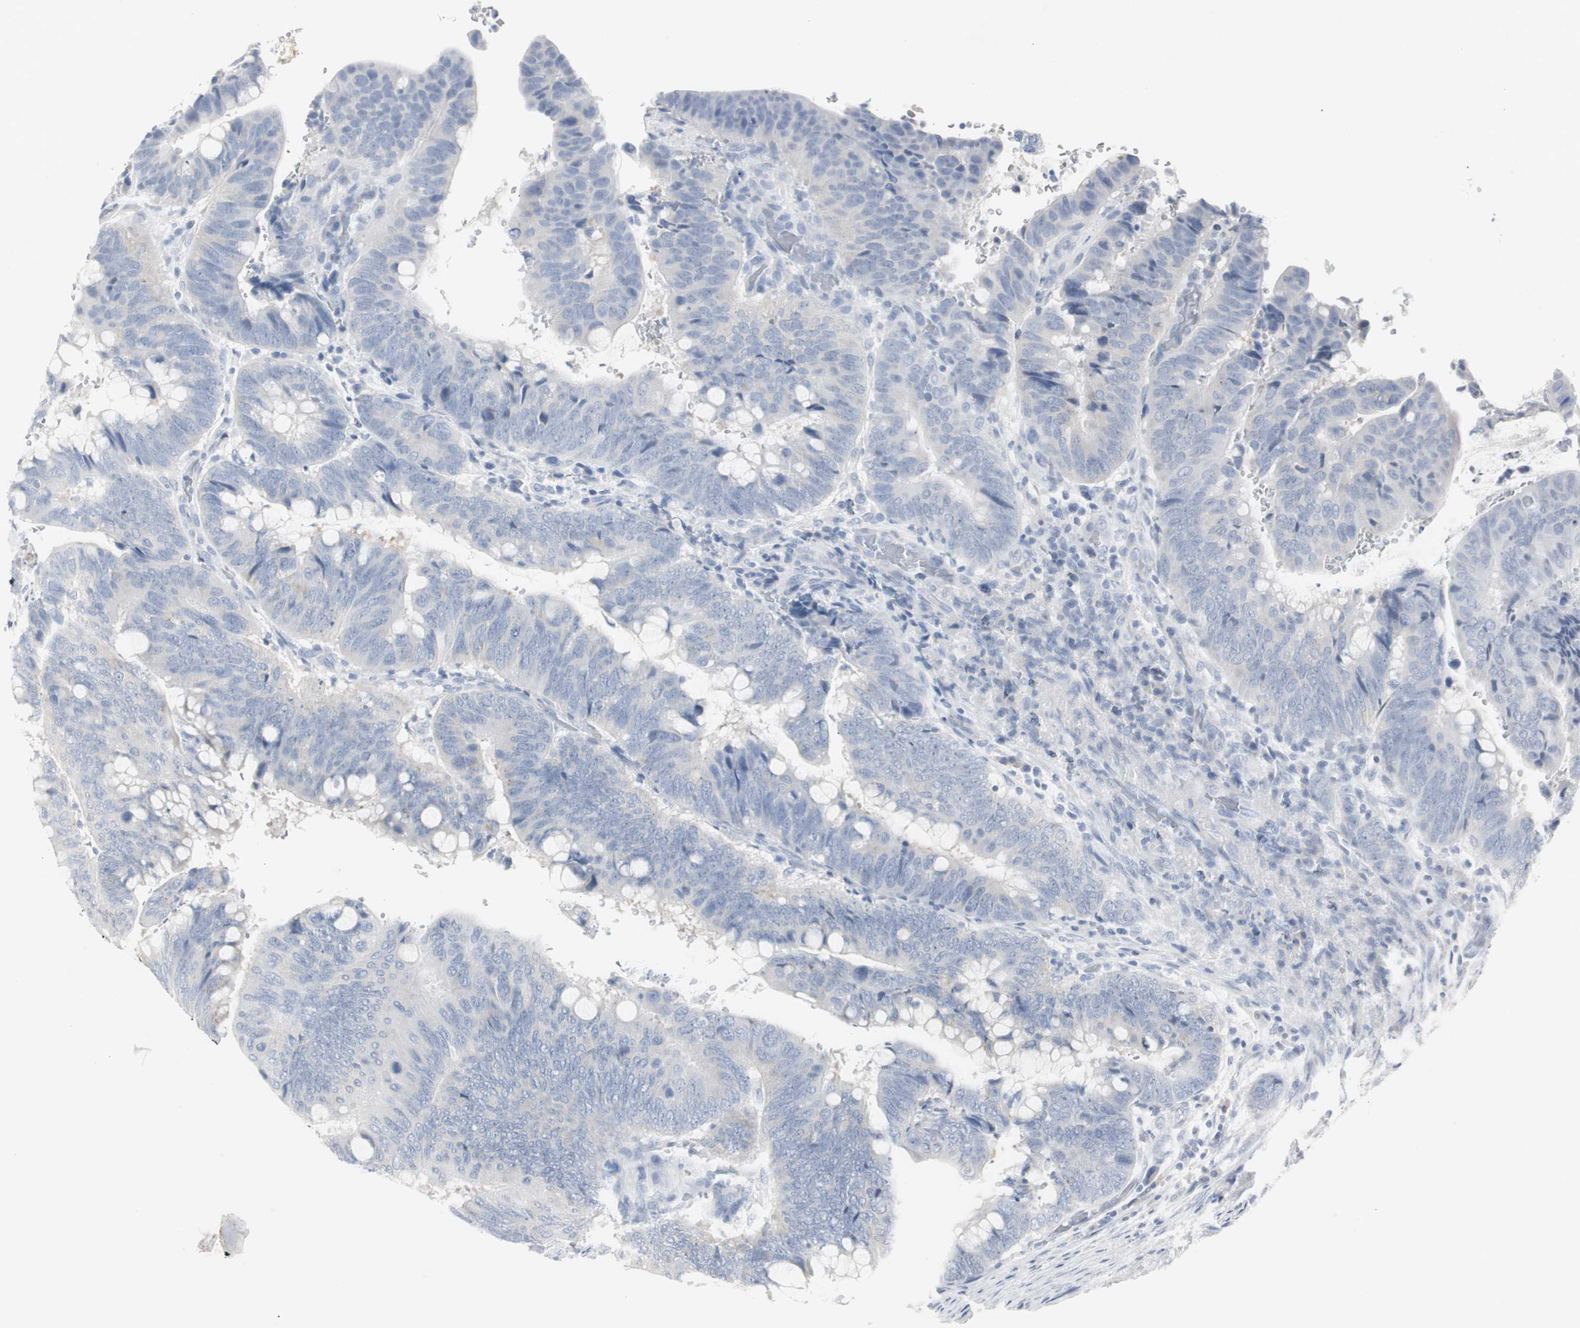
{"staining": {"intensity": "negative", "quantity": "none", "location": "none"}, "tissue": "colorectal cancer", "cell_type": "Tumor cells", "image_type": "cancer", "snomed": [{"axis": "morphology", "description": "Normal tissue, NOS"}, {"axis": "morphology", "description": "Adenocarcinoma, NOS"}, {"axis": "topography", "description": "Rectum"}, {"axis": "topography", "description": "Peripheral nerve tissue"}], "caption": "Human colorectal cancer stained for a protein using IHC exhibits no expression in tumor cells.", "gene": "S100A7", "patient": {"sex": "male", "age": 92}}